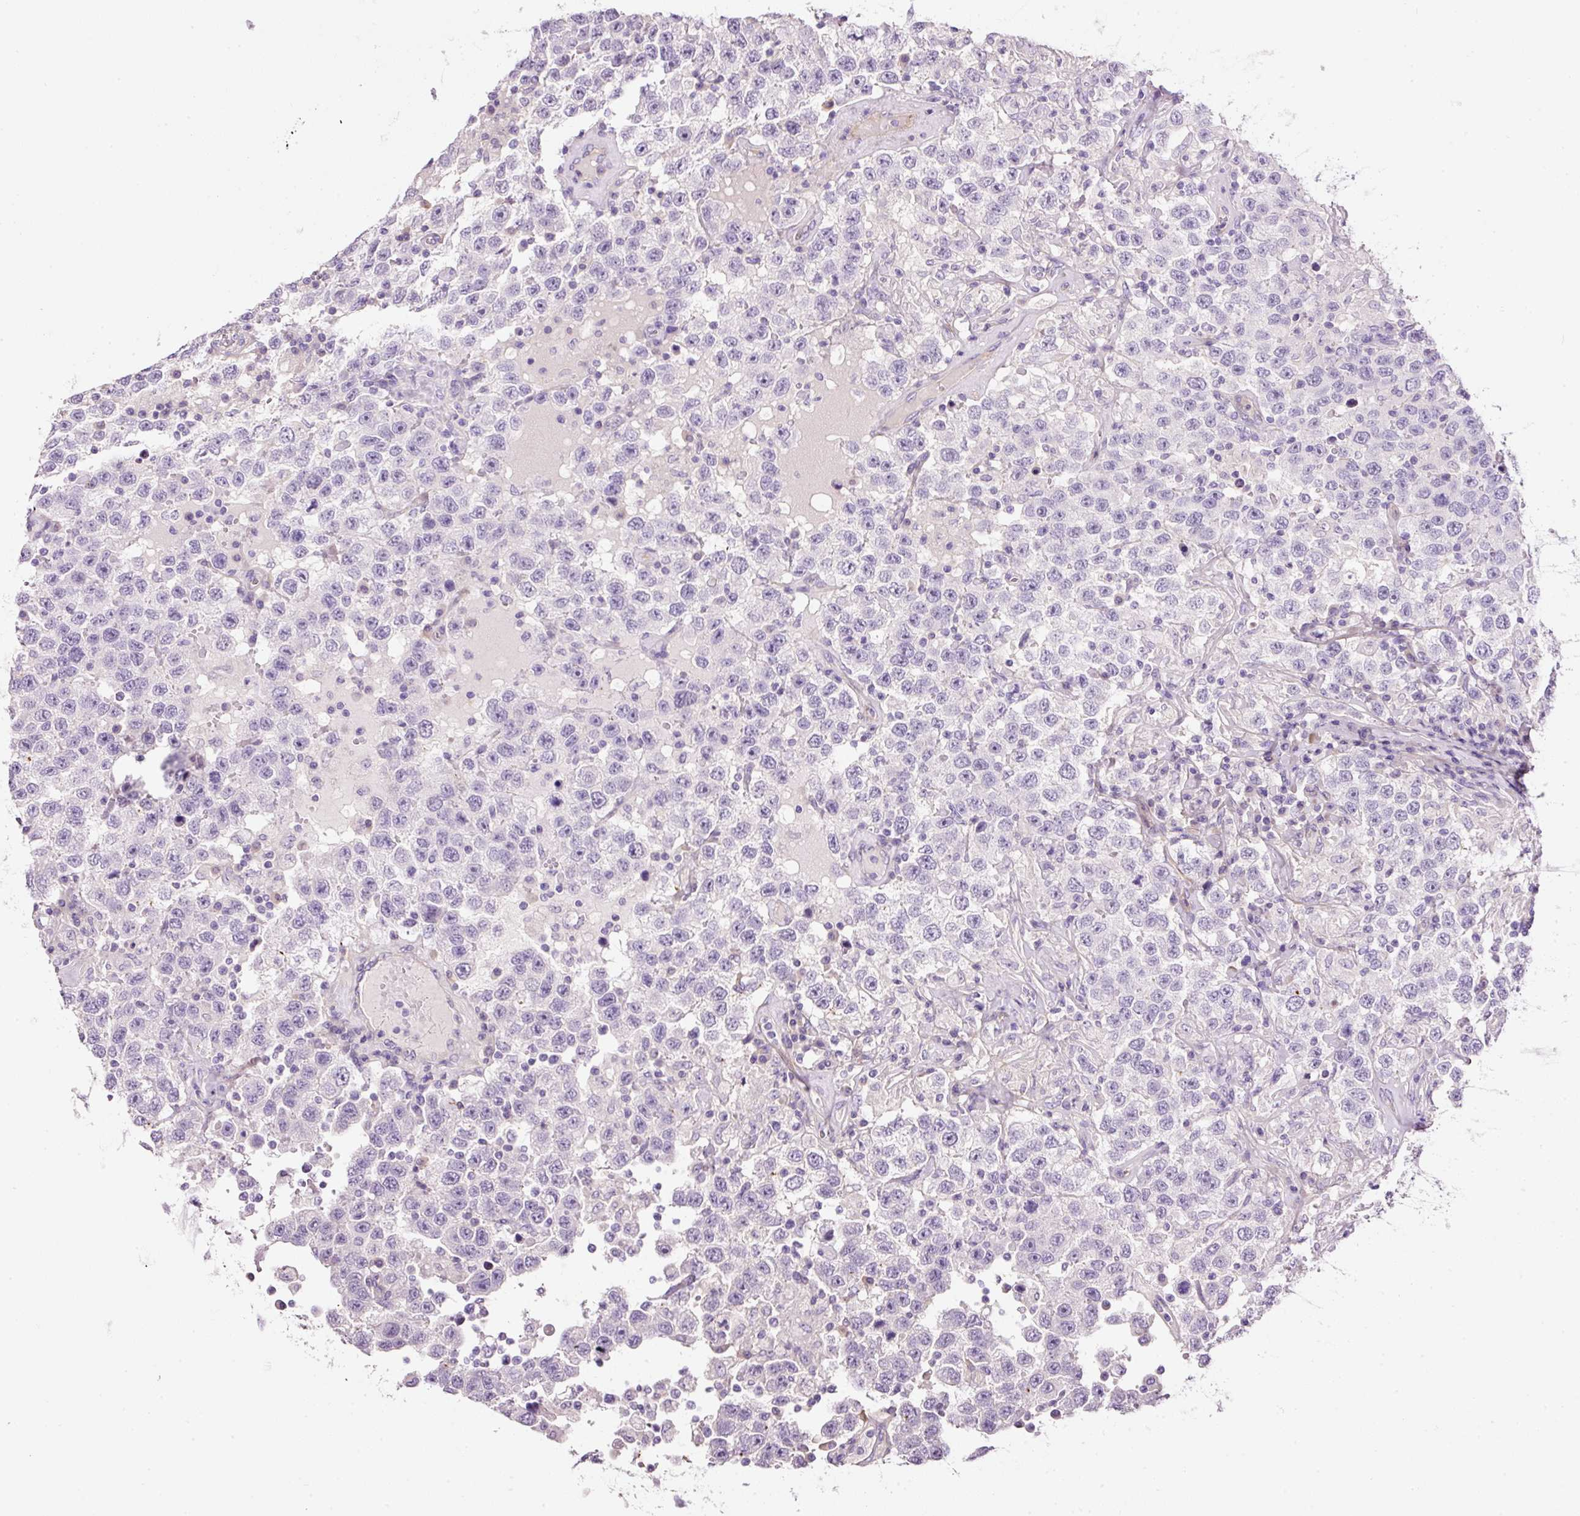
{"staining": {"intensity": "negative", "quantity": "none", "location": "none"}, "tissue": "testis cancer", "cell_type": "Tumor cells", "image_type": "cancer", "snomed": [{"axis": "morphology", "description": "Seminoma, NOS"}, {"axis": "topography", "description": "Testis"}], "caption": "Tumor cells show no significant protein staining in testis seminoma.", "gene": "SOS2", "patient": {"sex": "male", "age": 41}}